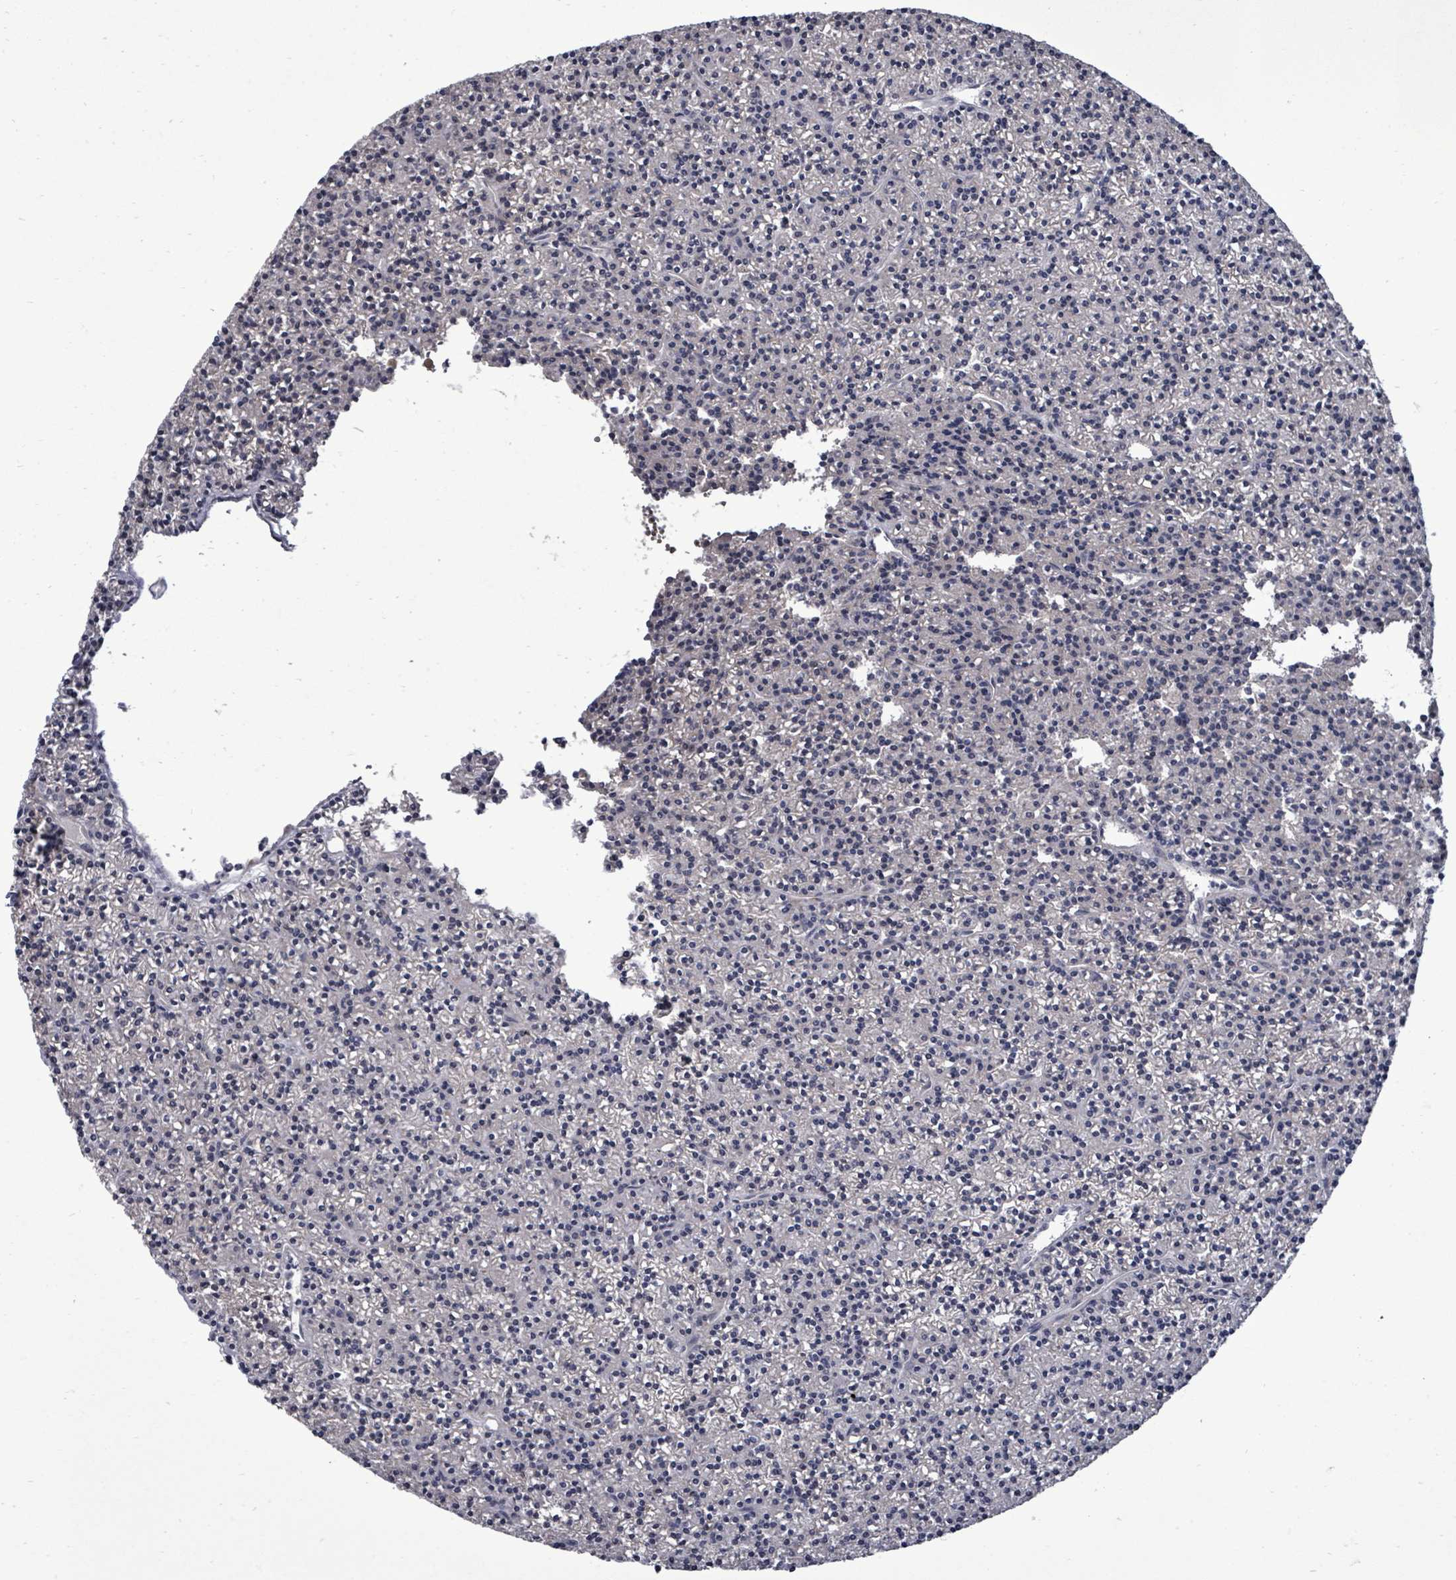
{"staining": {"intensity": "negative", "quantity": "none", "location": "none"}, "tissue": "parathyroid gland", "cell_type": "Glandular cells", "image_type": "normal", "snomed": [{"axis": "morphology", "description": "Normal tissue, NOS"}, {"axis": "topography", "description": "Parathyroid gland"}], "caption": "The image exhibits no staining of glandular cells in unremarkable parathyroid gland. (Brightfield microscopy of DAB immunohistochemistry (IHC) at high magnification).", "gene": "POMGNT2", "patient": {"sex": "female", "age": 45}}